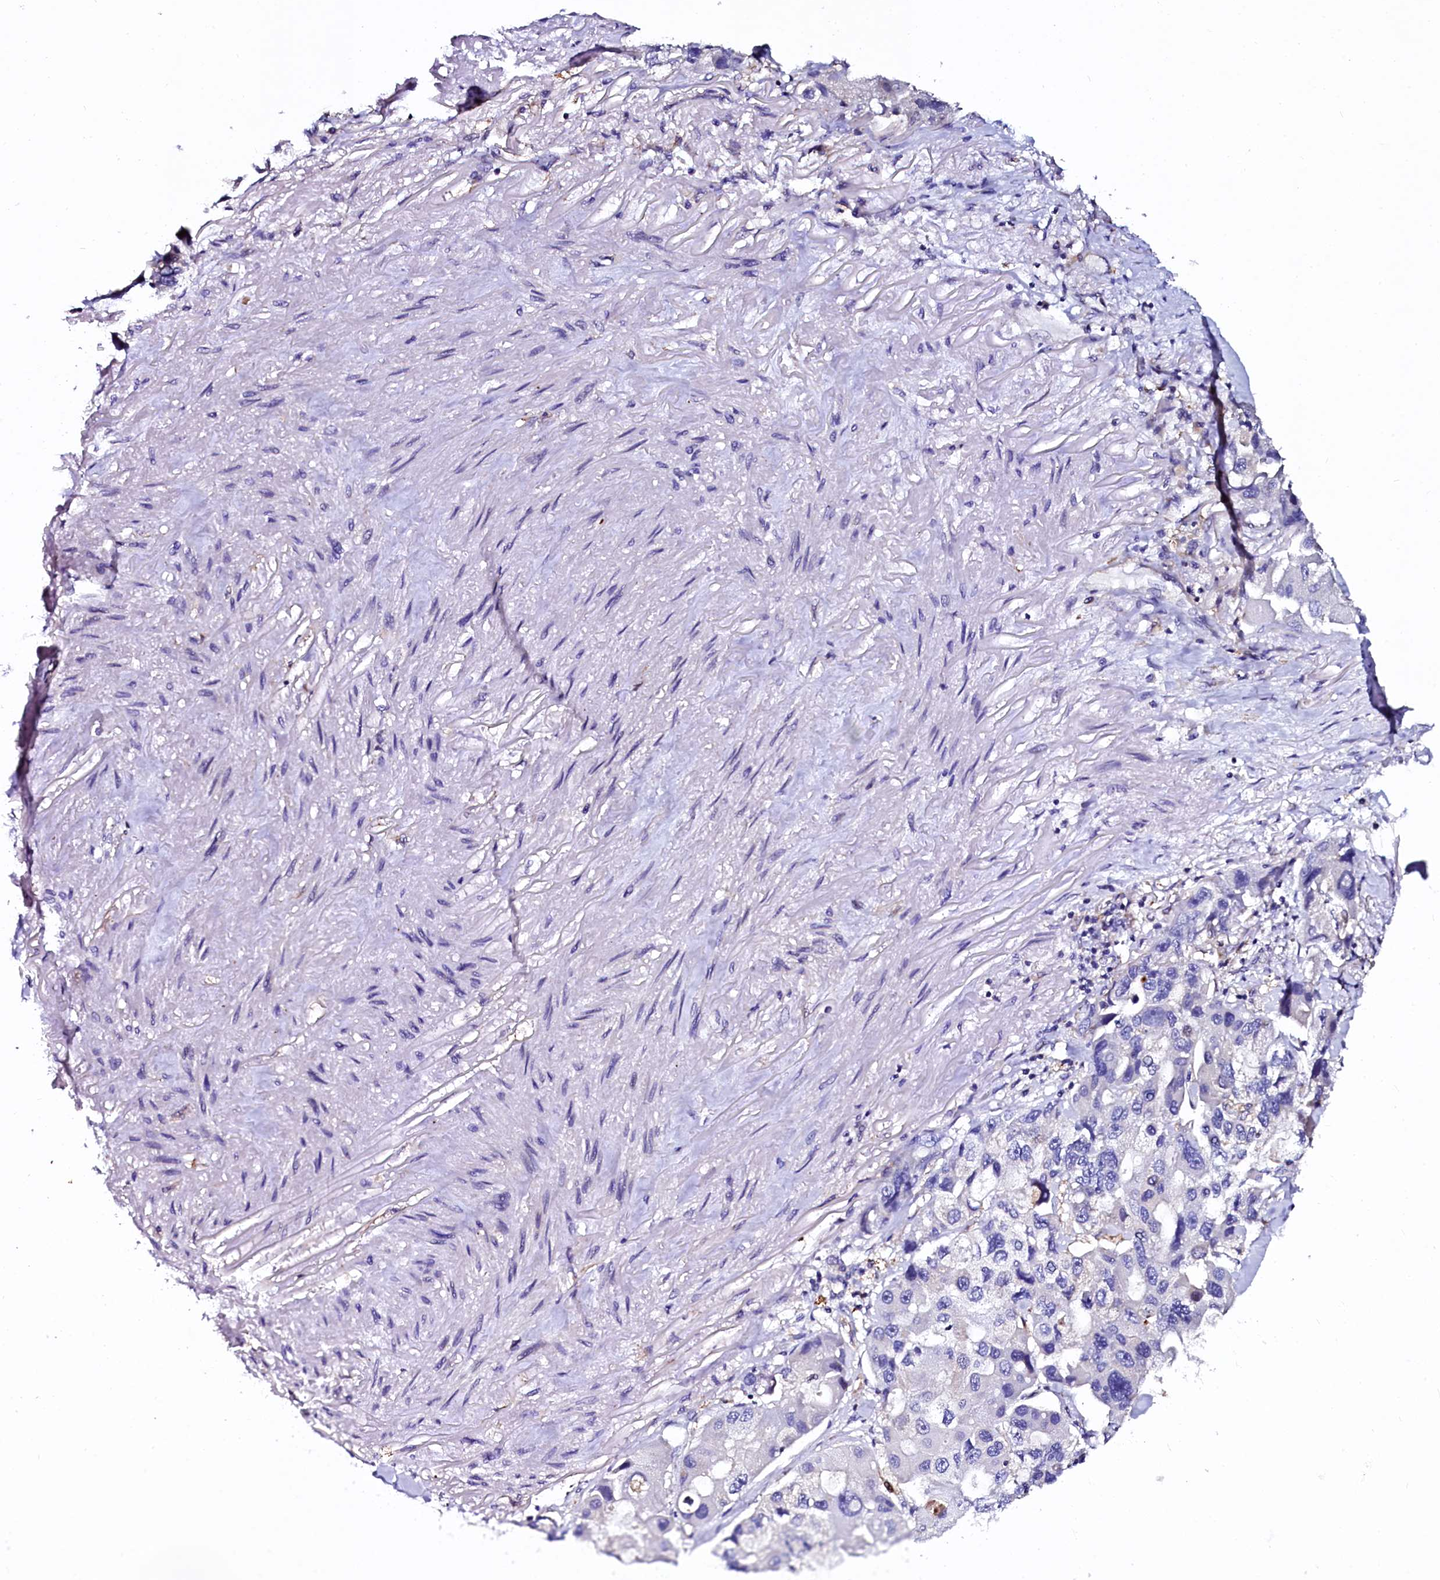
{"staining": {"intensity": "negative", "quantity": "none", "location": "none"}, "tissue": "lung cancer", "cell_type": "Tumor cells", "image_type": "cancer", "snomed": [{"axis": "morphology", "description": "Adenocarcinoma, NOS"}, {"axis": "topography", "description": "Lung"}], "caption": "Human adenocarcinoma (lung) stained for a protein using immunohistochemistry displays no staining in tumor cells.", "gene": "OTOL1", "patient": {"sex": "female", "age": 54}}